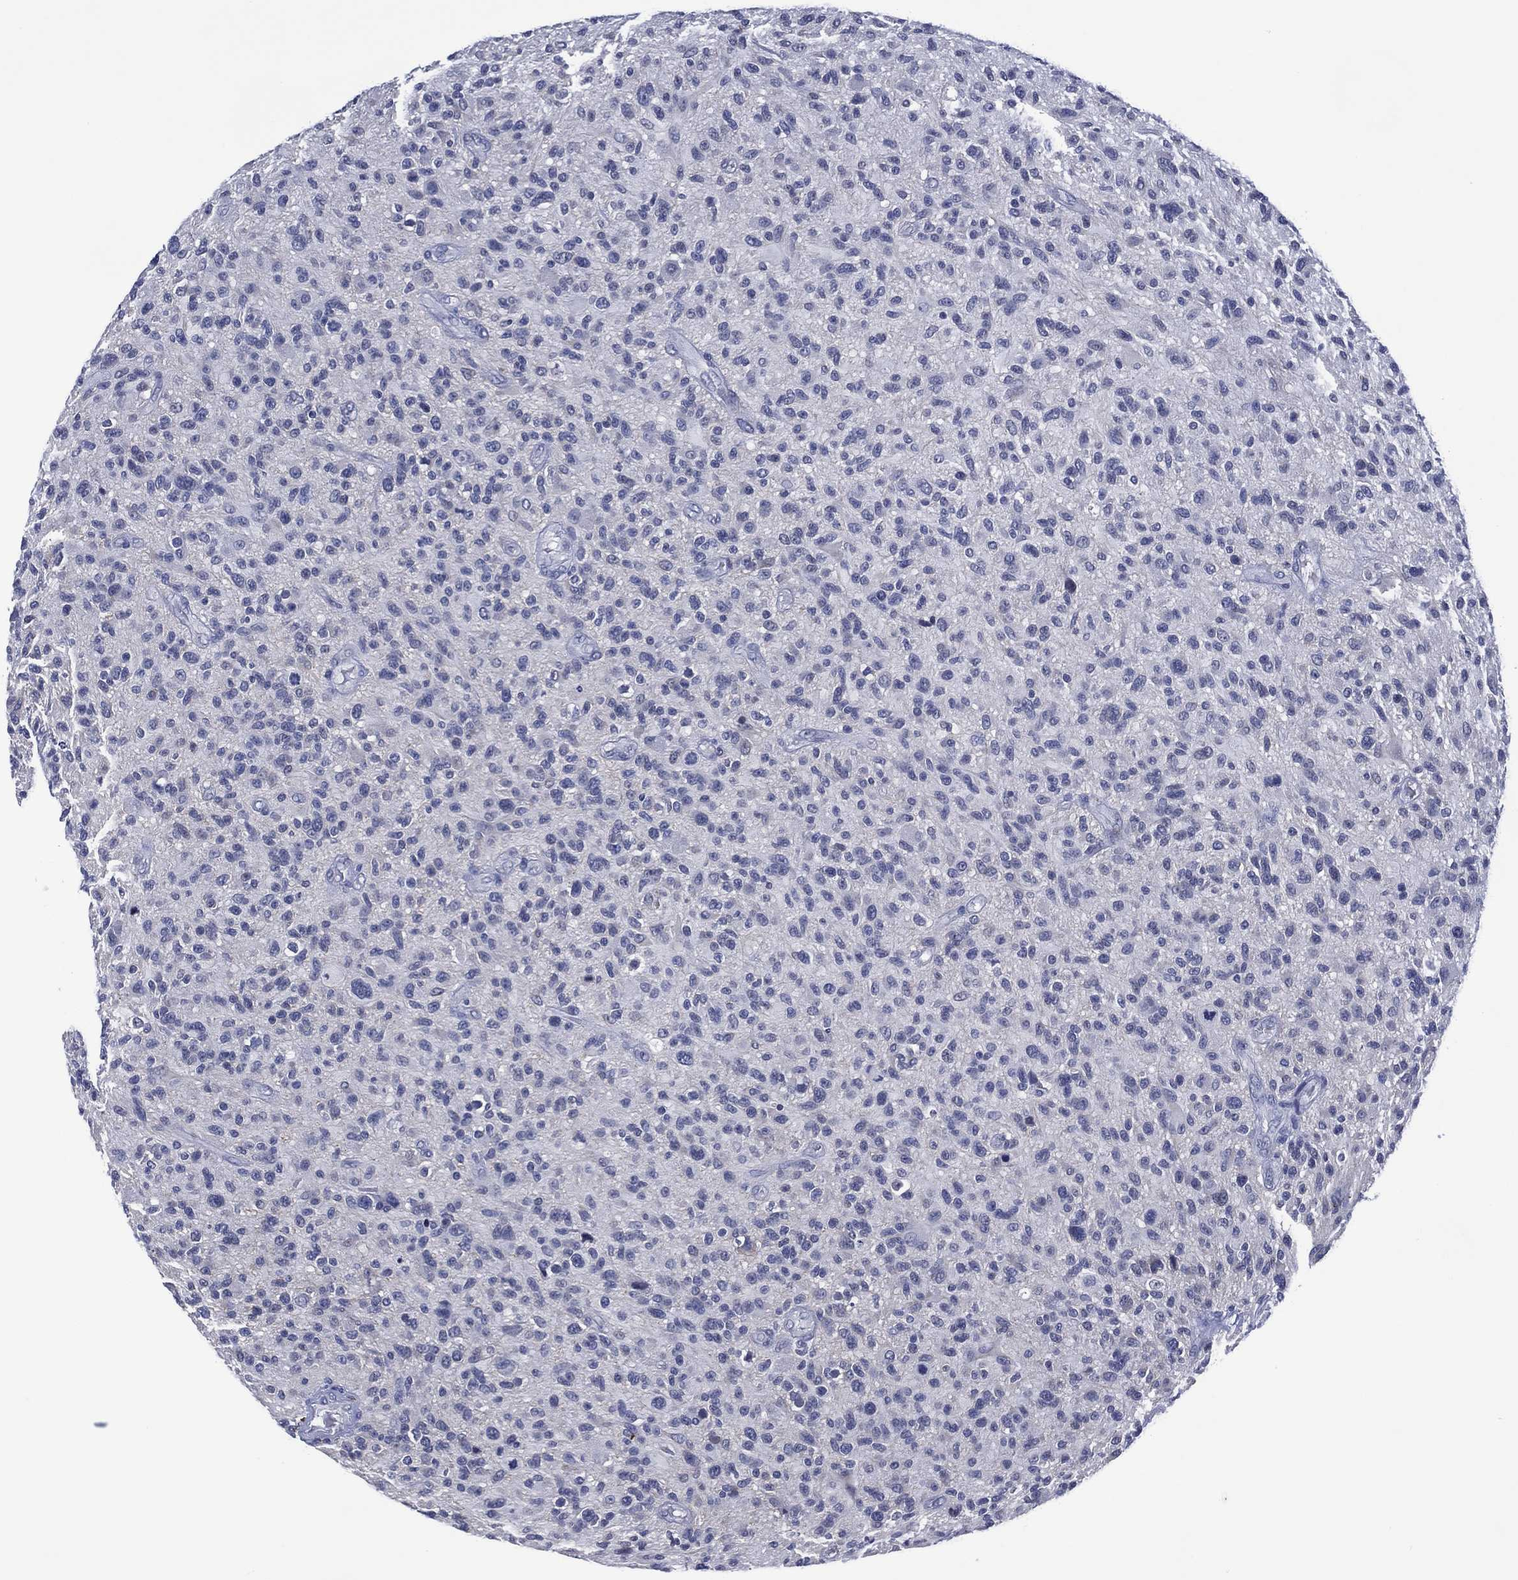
{"staining": {"intensity": "negative", "quantity": "none", "location": "none"}, "tissue": "glioma", "cell_type": "Tumor cells", "image_type": "cancer", "snomed": [{"axis": "morphology", "description": "Glioma, malignant, High grade"}, {"axis": "topography", "description": "Brain"}], "caption": "The image reveals no significant positivity in tumor cells of high-grade glioma (malignant).", "gene": "USP26", "patient": {"sex": "male", "age": 47}}